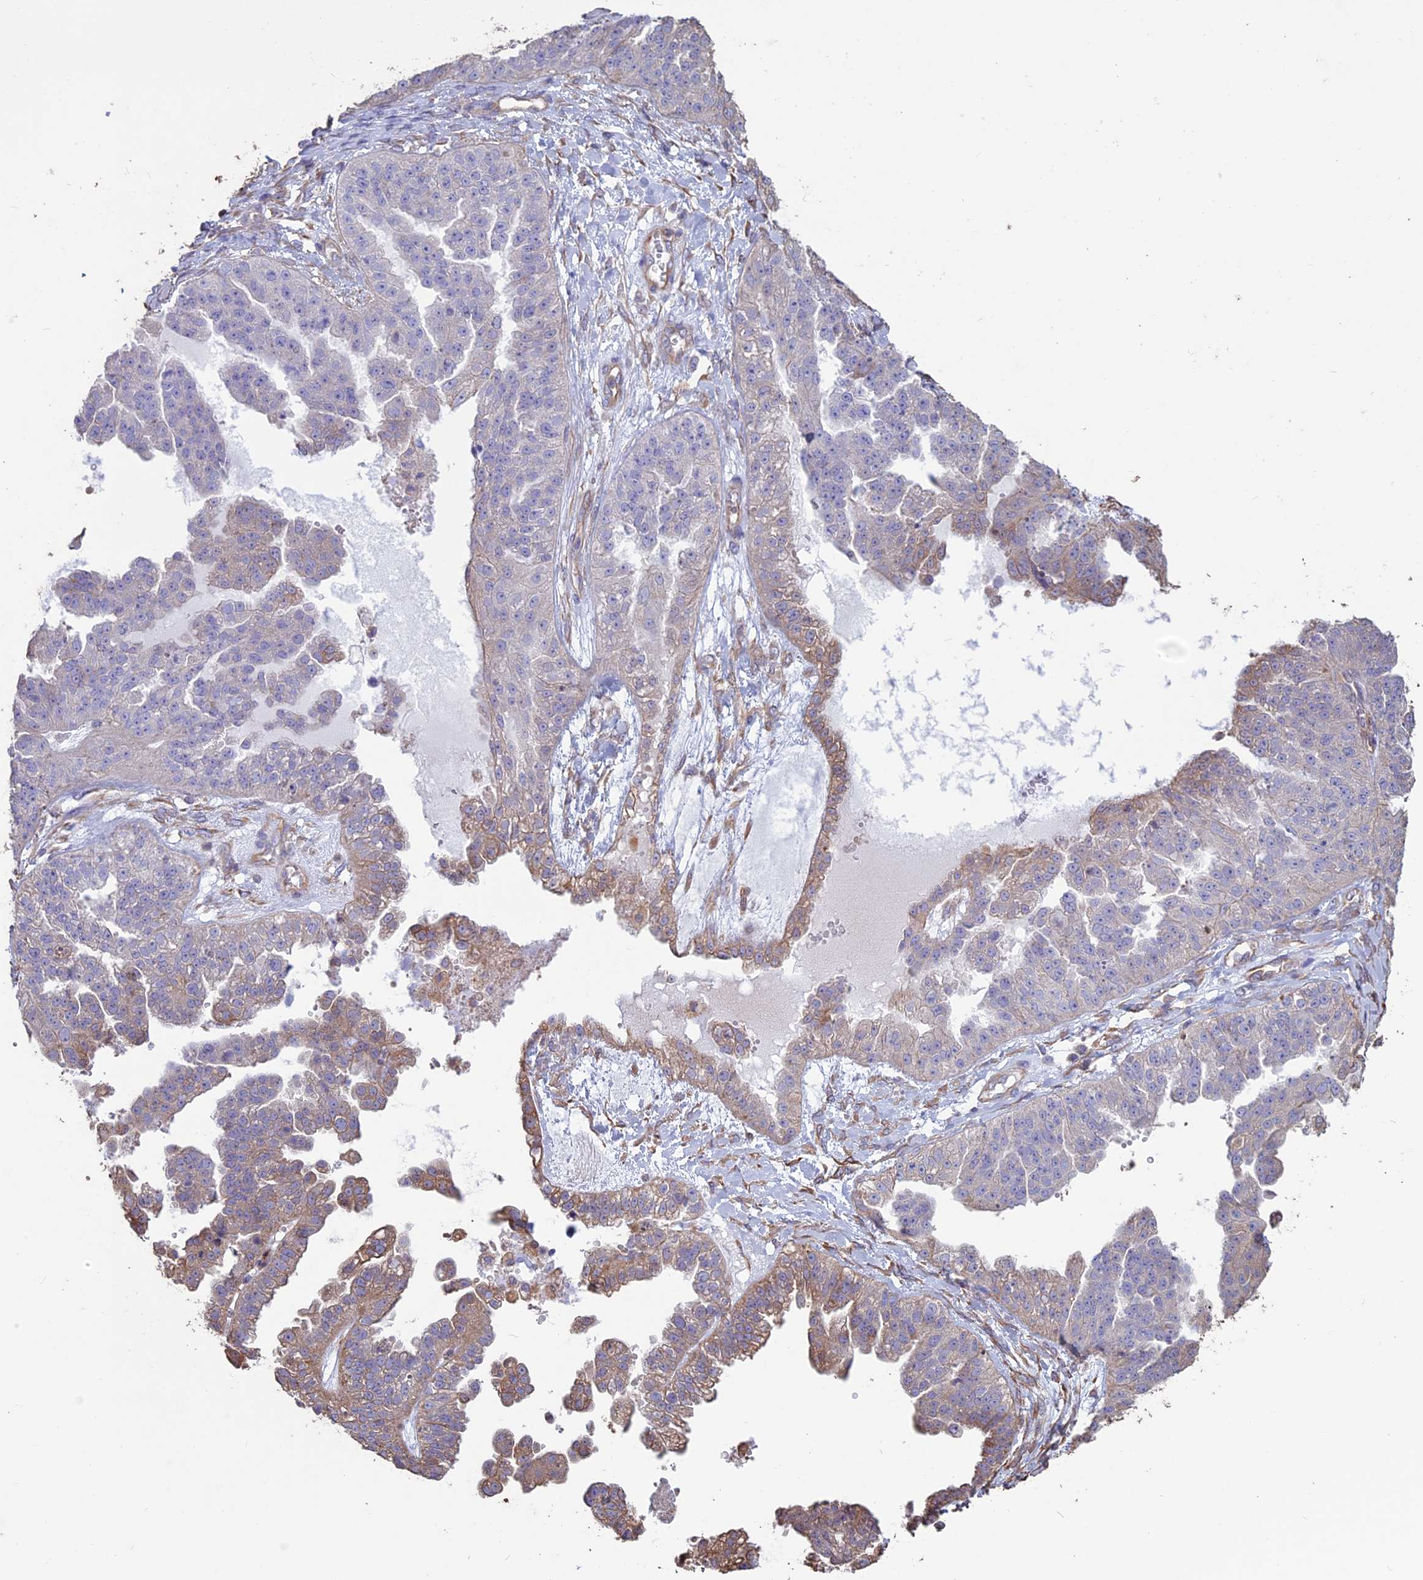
{"staining": {"intensity": "weak", "quantity": "25%-75%", "location": "cytoplasmic/membranous"}, "tissue": "ovarian cancer", "cell_type": "Tumor cells", "image_type": "cancer", "snomed": [{"axis": "morphology", "description": "Cystadenocarcinoma, serous, NOS"}, {"axis": "topography", "description": "Ovary"}], "caption": "DAB immunohistochemical staining of human ovarian cancer displays weak cytoplasmic/membranous protein staining in approximately 25%-75% of tumor cells.", "gene": "CCDC148", "patient": {"sex": "female", "age": 58}}